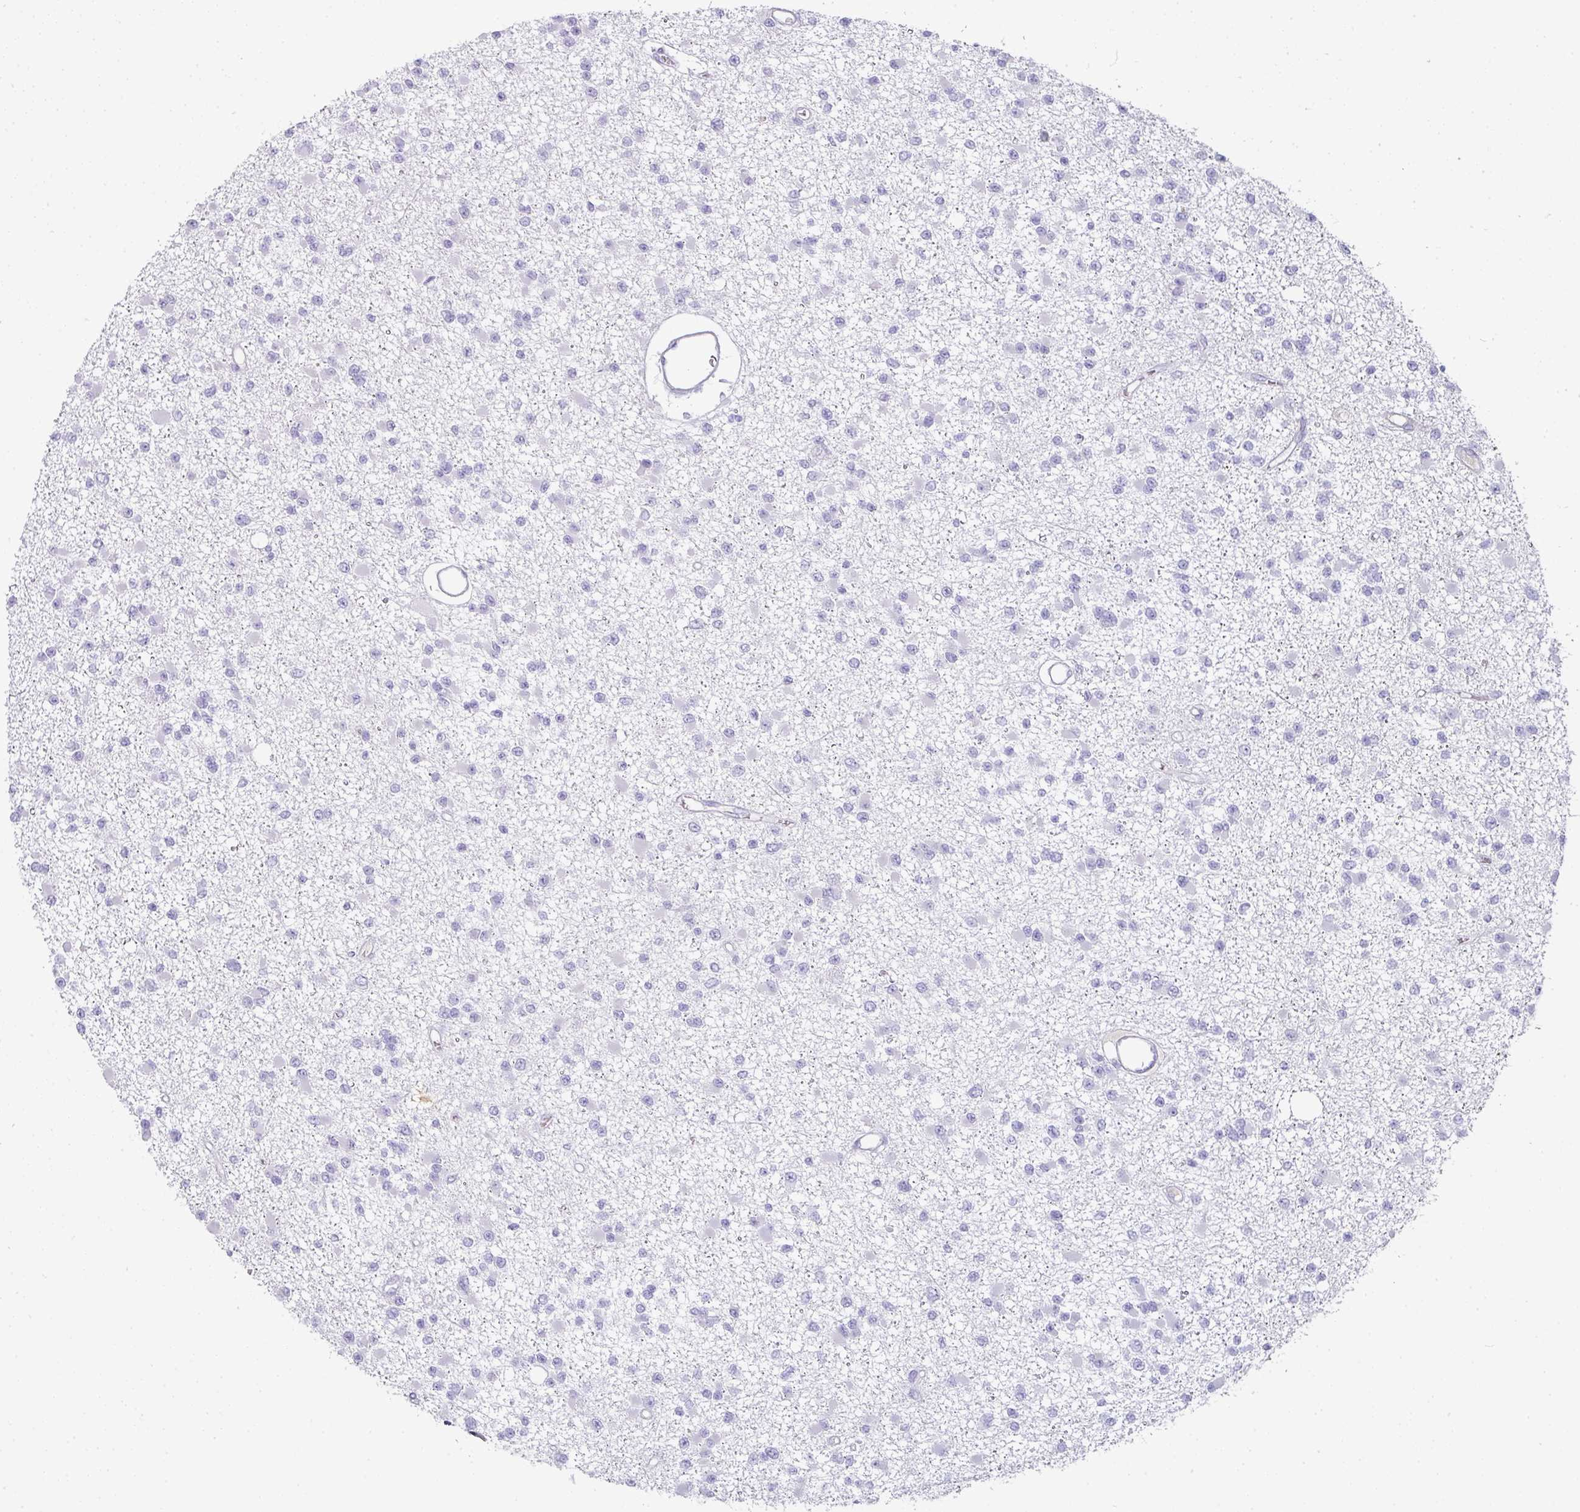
{"staining": {"intensity": "negative", "quantity": "none", "location": "none"}, "tissue": "glioma", "cell_type": "Tumor cells", "image_type": "cancer", "snomed": [{"axis": "morphology", "description": "Glioma, malignant, Low grade"}, {"axis": "topography", "description": "Brain"}], "caption": "Immunohistochemistry (IHC) of human malignant glioma (low-grade) reveals no positivity in tumor cells.", "gene": "OR52N1", "patient": {"sex": "female", "age": 22}}